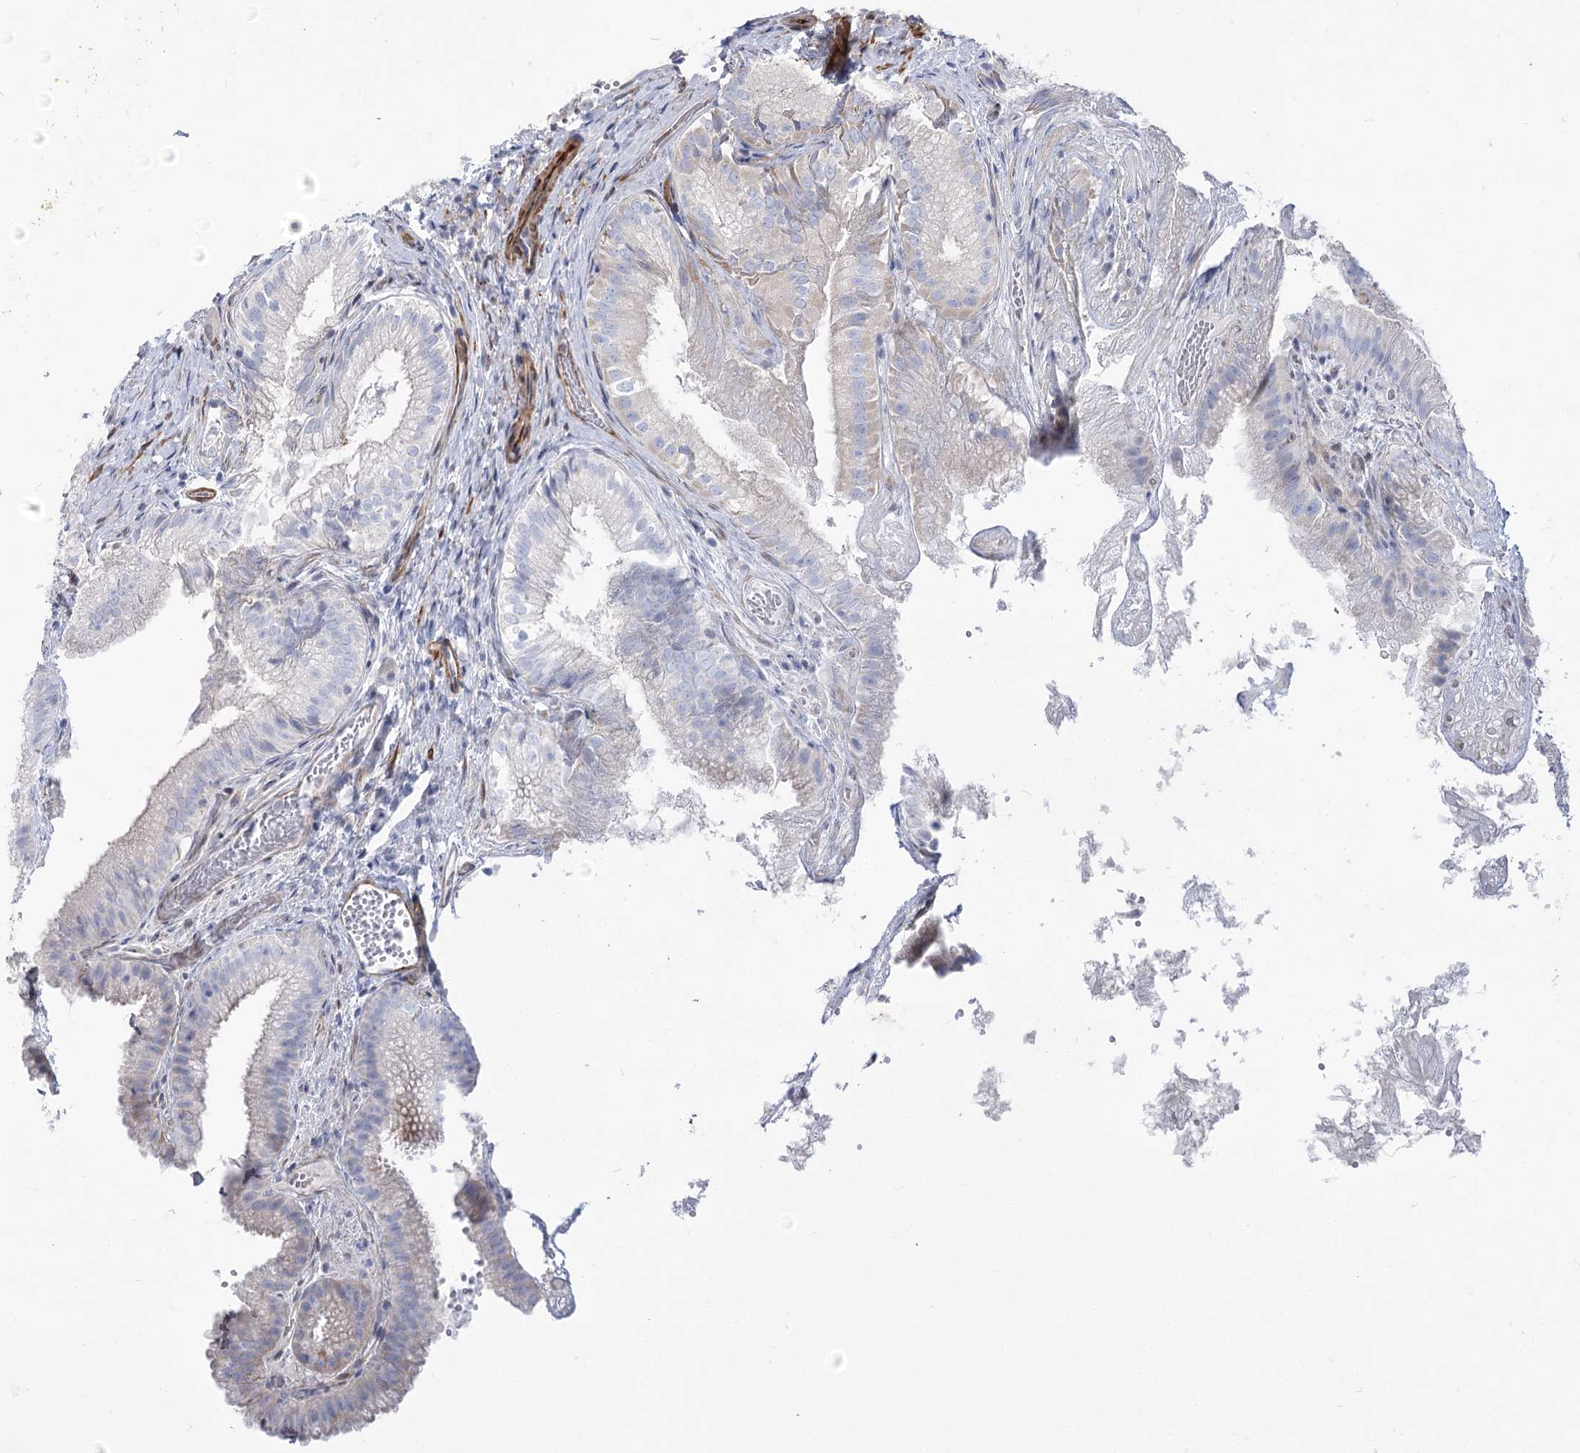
{"staining": {"intensity": "negative", "quantity": "none", "location": "none"}, "tissue": "gallbladder", "cell_type": "Glandular cells", "image_type": "normal", "snomed": [{"axis": "morphology", "description": "Normal tissue, NOS"}, {"axis": "topography", "description": "Gallbladder"}], "caption": "High power microscopy histopathology image of an IHC micrograph of normal gallbladder, revealing no significant staining in glandular cells. Brightfield microscopy of immunohistochemistry stained with DAB (3,3'-diaminobenzidine) (brown) and hematoxylin (blue), captured at high magnification.", "gene": "ANKRD23", "patient": {"sex": "female", "age": 30}}